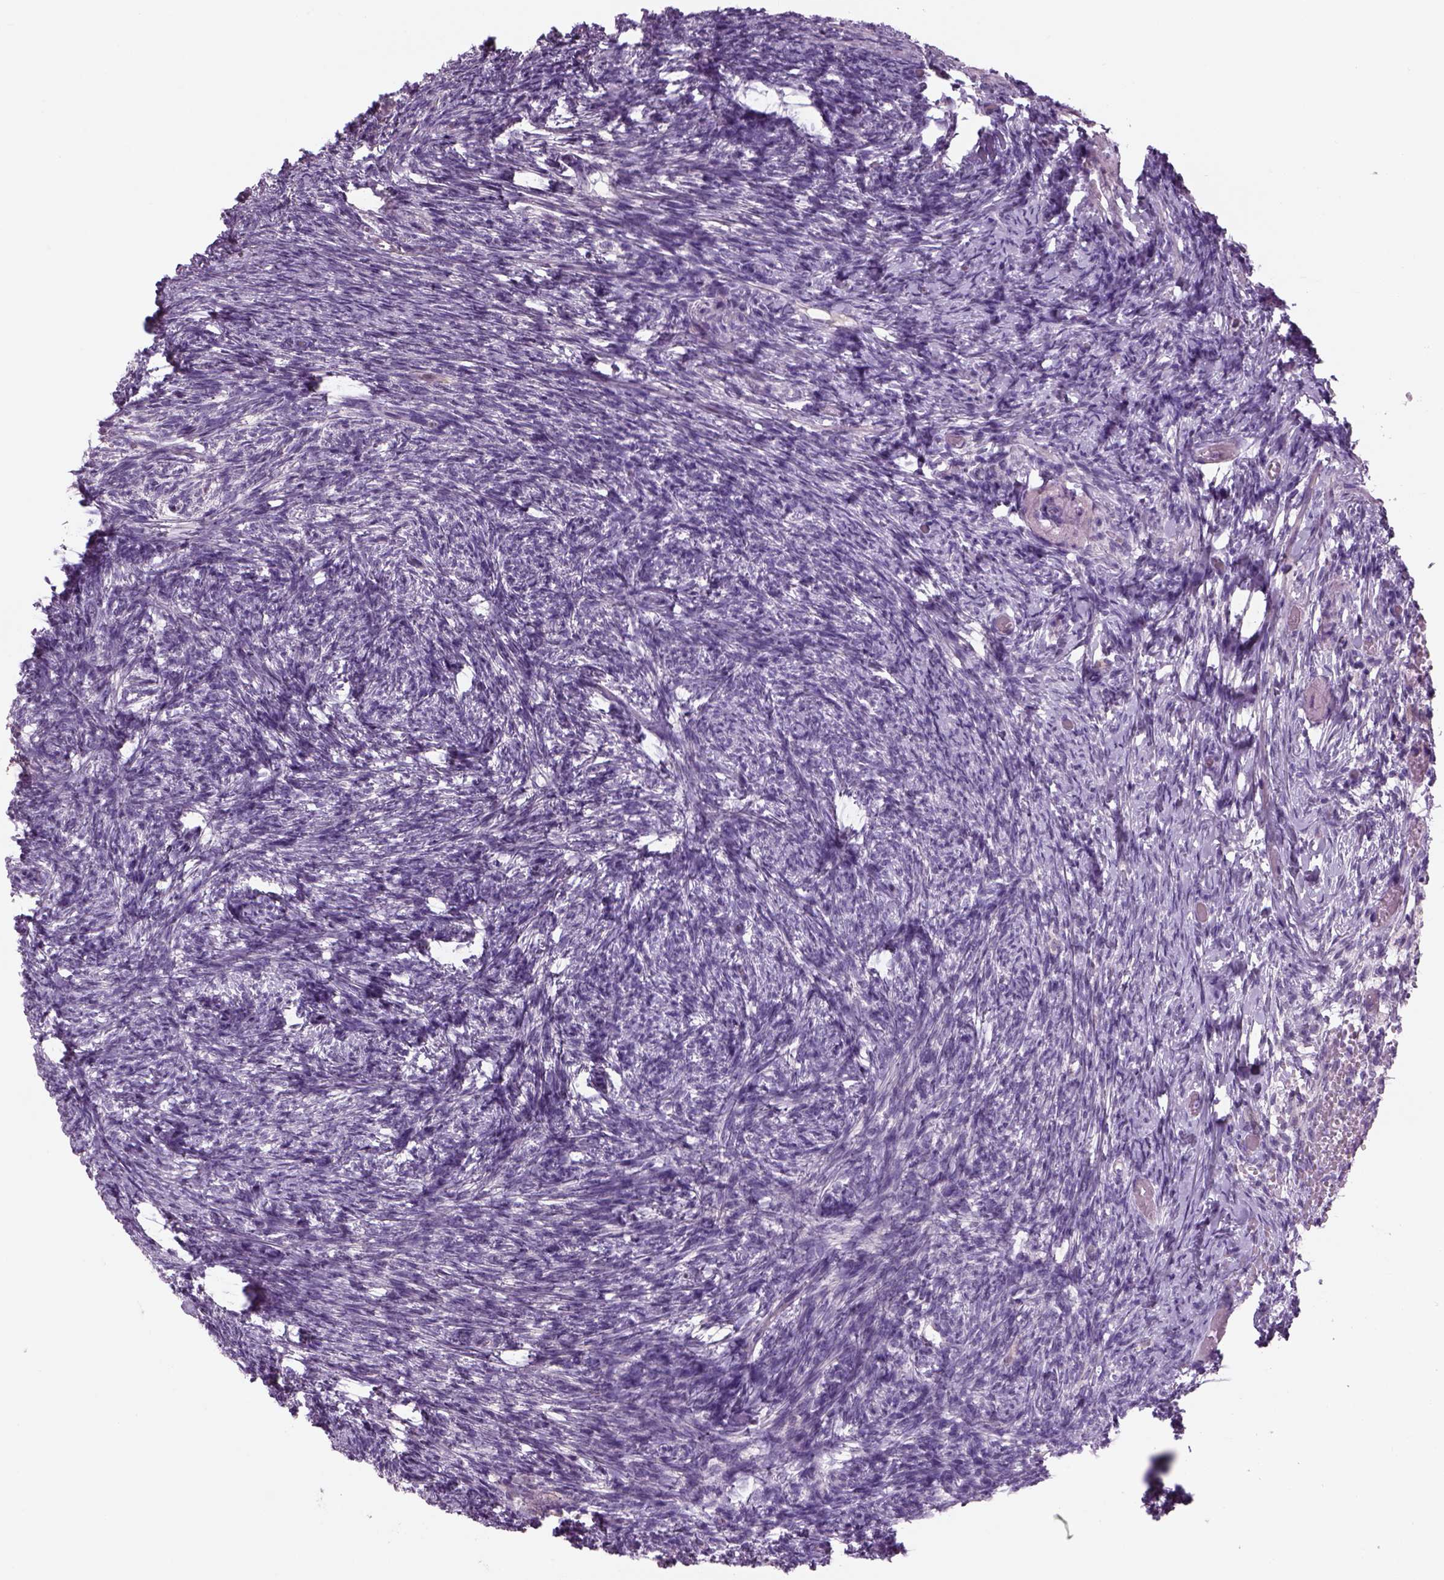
{"staining": {"intensity": "negative", "quantity": "none", "location": "none"}, "tissue": "ovary", "cell_type": "Ovarian stroma cells", "image_type": "normal", "snomed": [{"axis": "morphology", "description": "Normal tissue, NOS"}, {"axis": "topography", "description": "Ovary"}], "caption": "Micrograph shows no protein staining in ovarian stroma cells of normal ovary.", "gene": "MDH1B", "patient": {"sex": "female", "age": 72}}